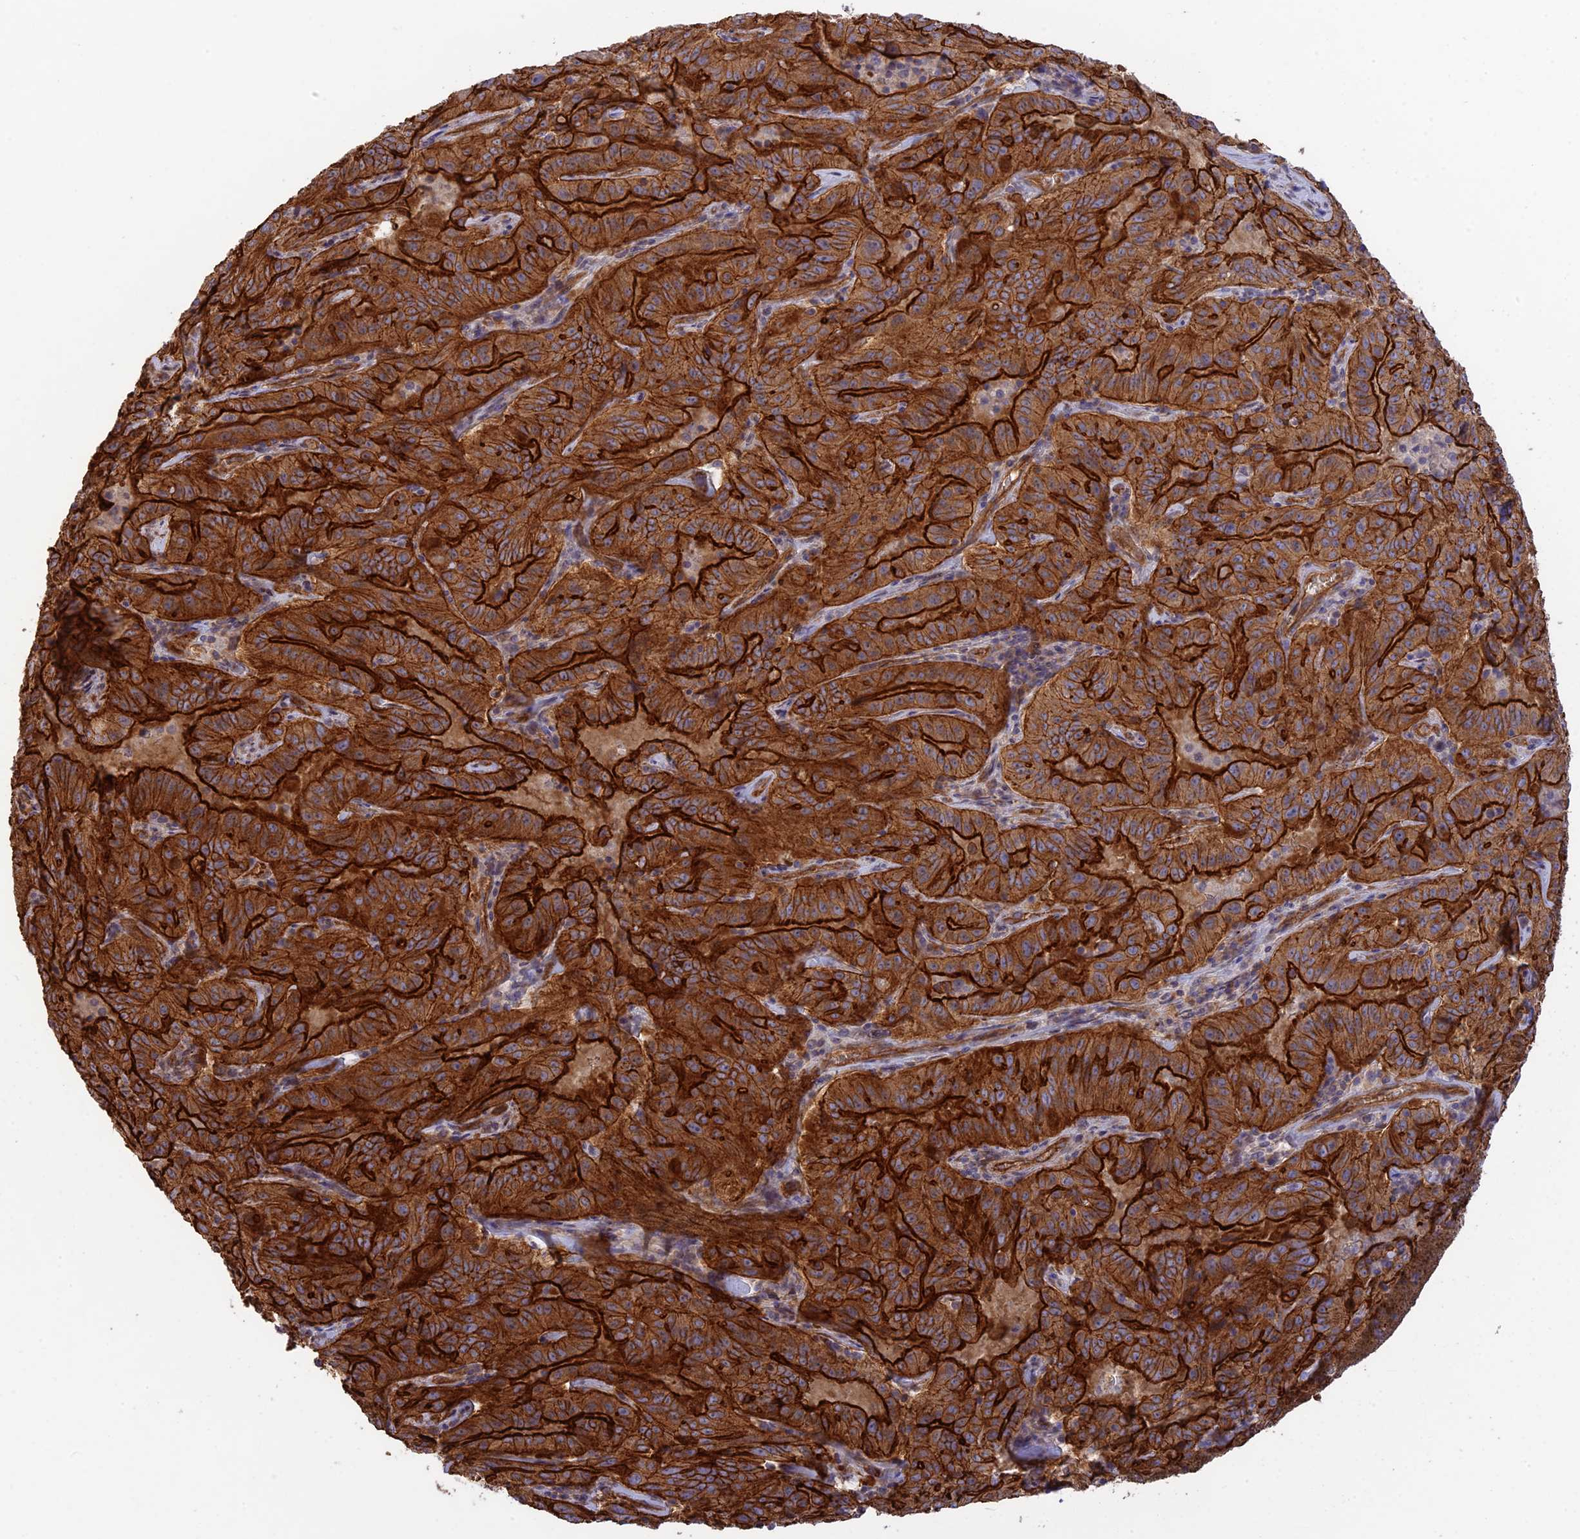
{"staining": {"intensity": "strong", "quantity": ">75%", "location": "cytoplasmic/membranous"}, "tissue": "pancreatic cancer", "cell_type": "Tumor cells", "image_type": "cancer", "snomed": [{"axis": "morphology", "description": "Adenocarcinoma, NOS"}, {"axis": "topography", "description": "Pancreas"}], "caption": "The immunohistochemical stain labels strong cytoplasmic/membranous staining in tumor cells of pancreatic cancer (adenocarcinoma) tissue.", "gene": "HOMER2", "patient": {"sex": "male", "age": 63}}